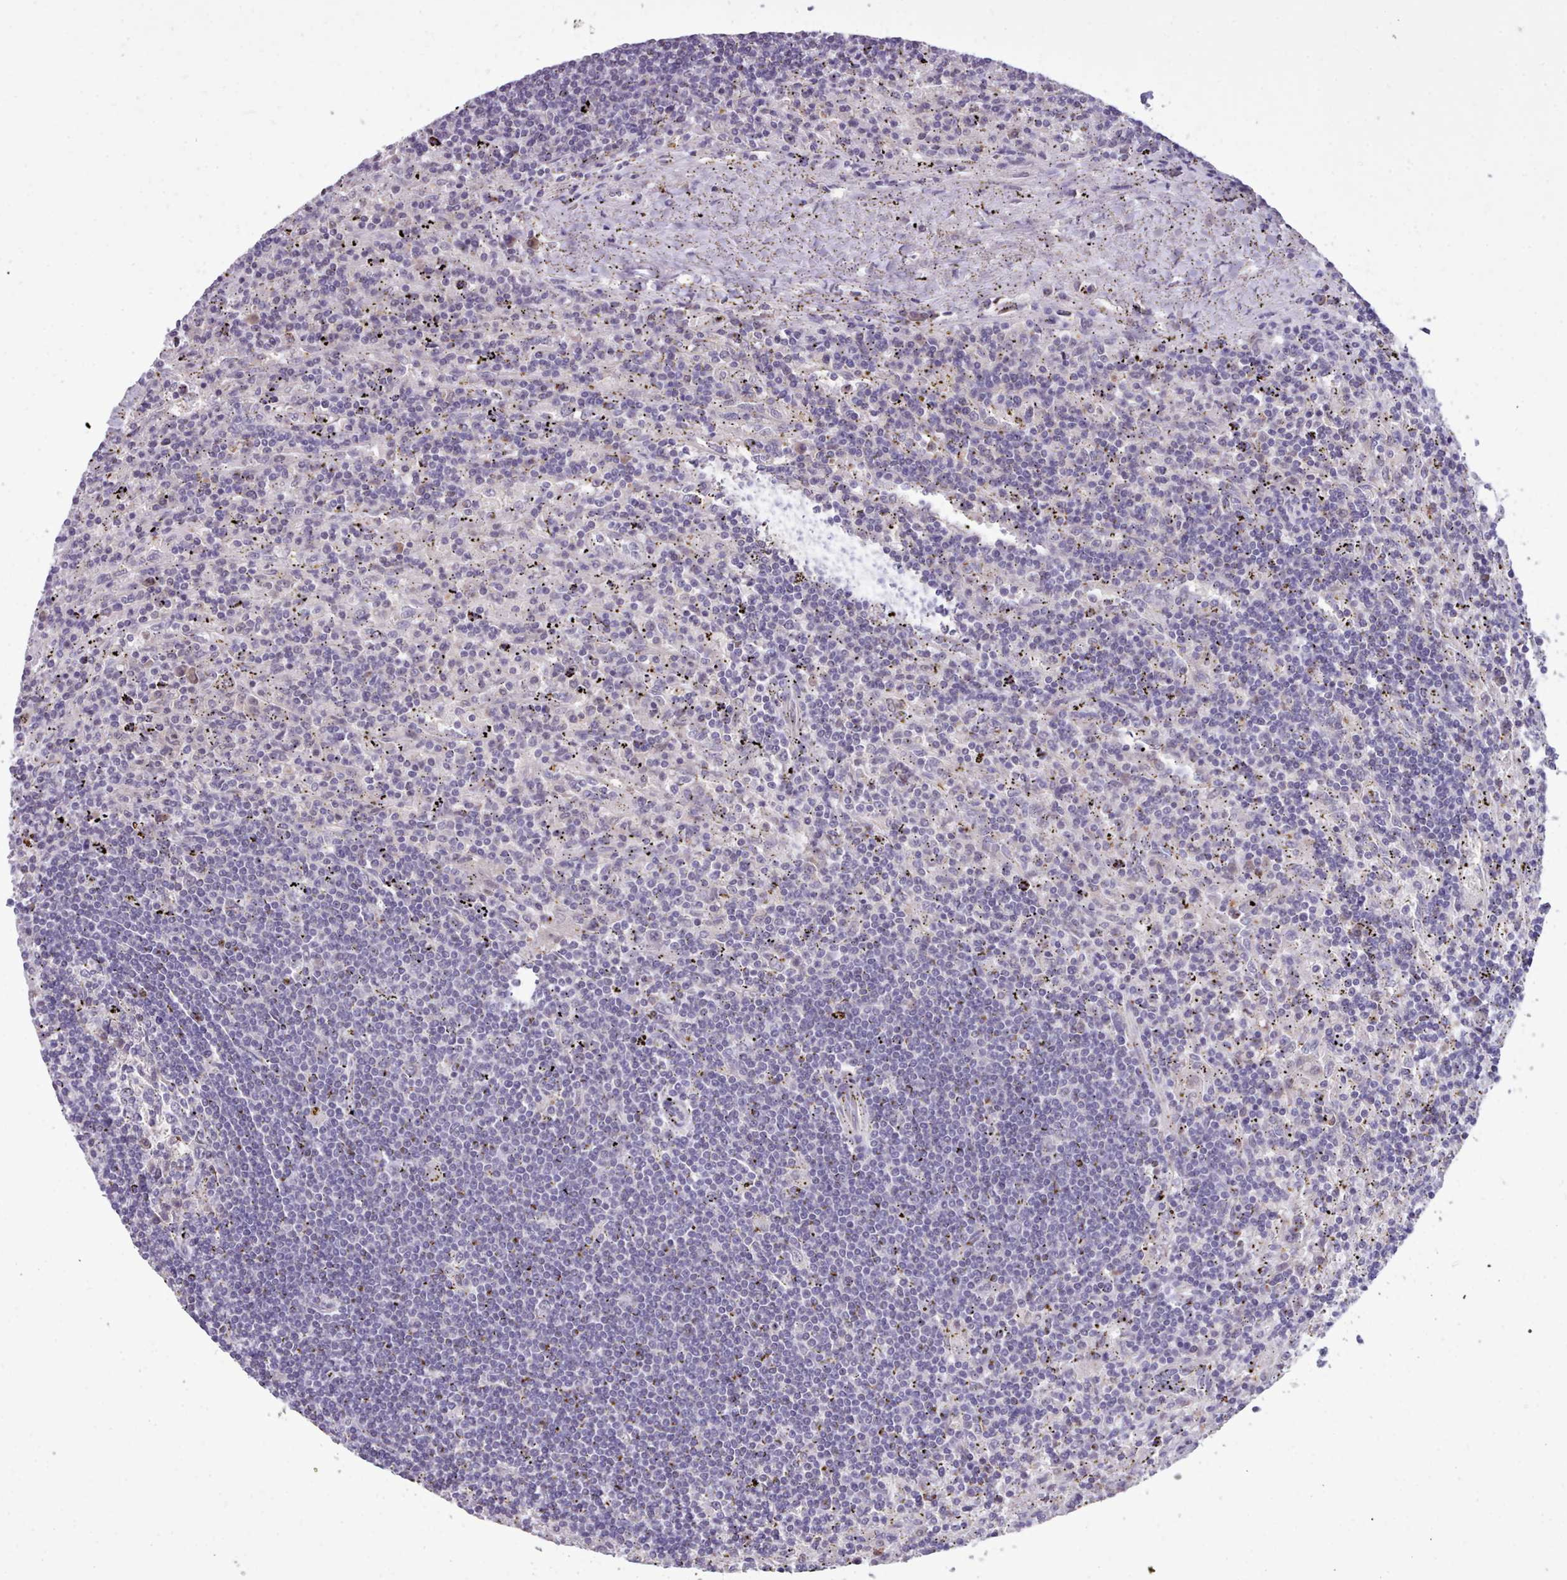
{"staining": {"intensity": "negative", "quantity": "none", "location": "none"}, "tissue": "lymphoma", "cell_type": "Tumor cells", "image_type": "cancer", "snomed": [{"axis": "morphology", "description": "Malignant lymphoma, non-Hodgkin's type, Low grade"}, {"axis": "topography", "description": "Spleen"}], "caption": "Protein analysis of low-grade malignant lymphoma, non-Hodgkin's type reveals no significant expression in tumor cells. (Immunohistochemistry (ihc), brightfield microscopy, high magnification).", "gene": "KCTD16", "patient": {"sex": "male", "age": 76}}